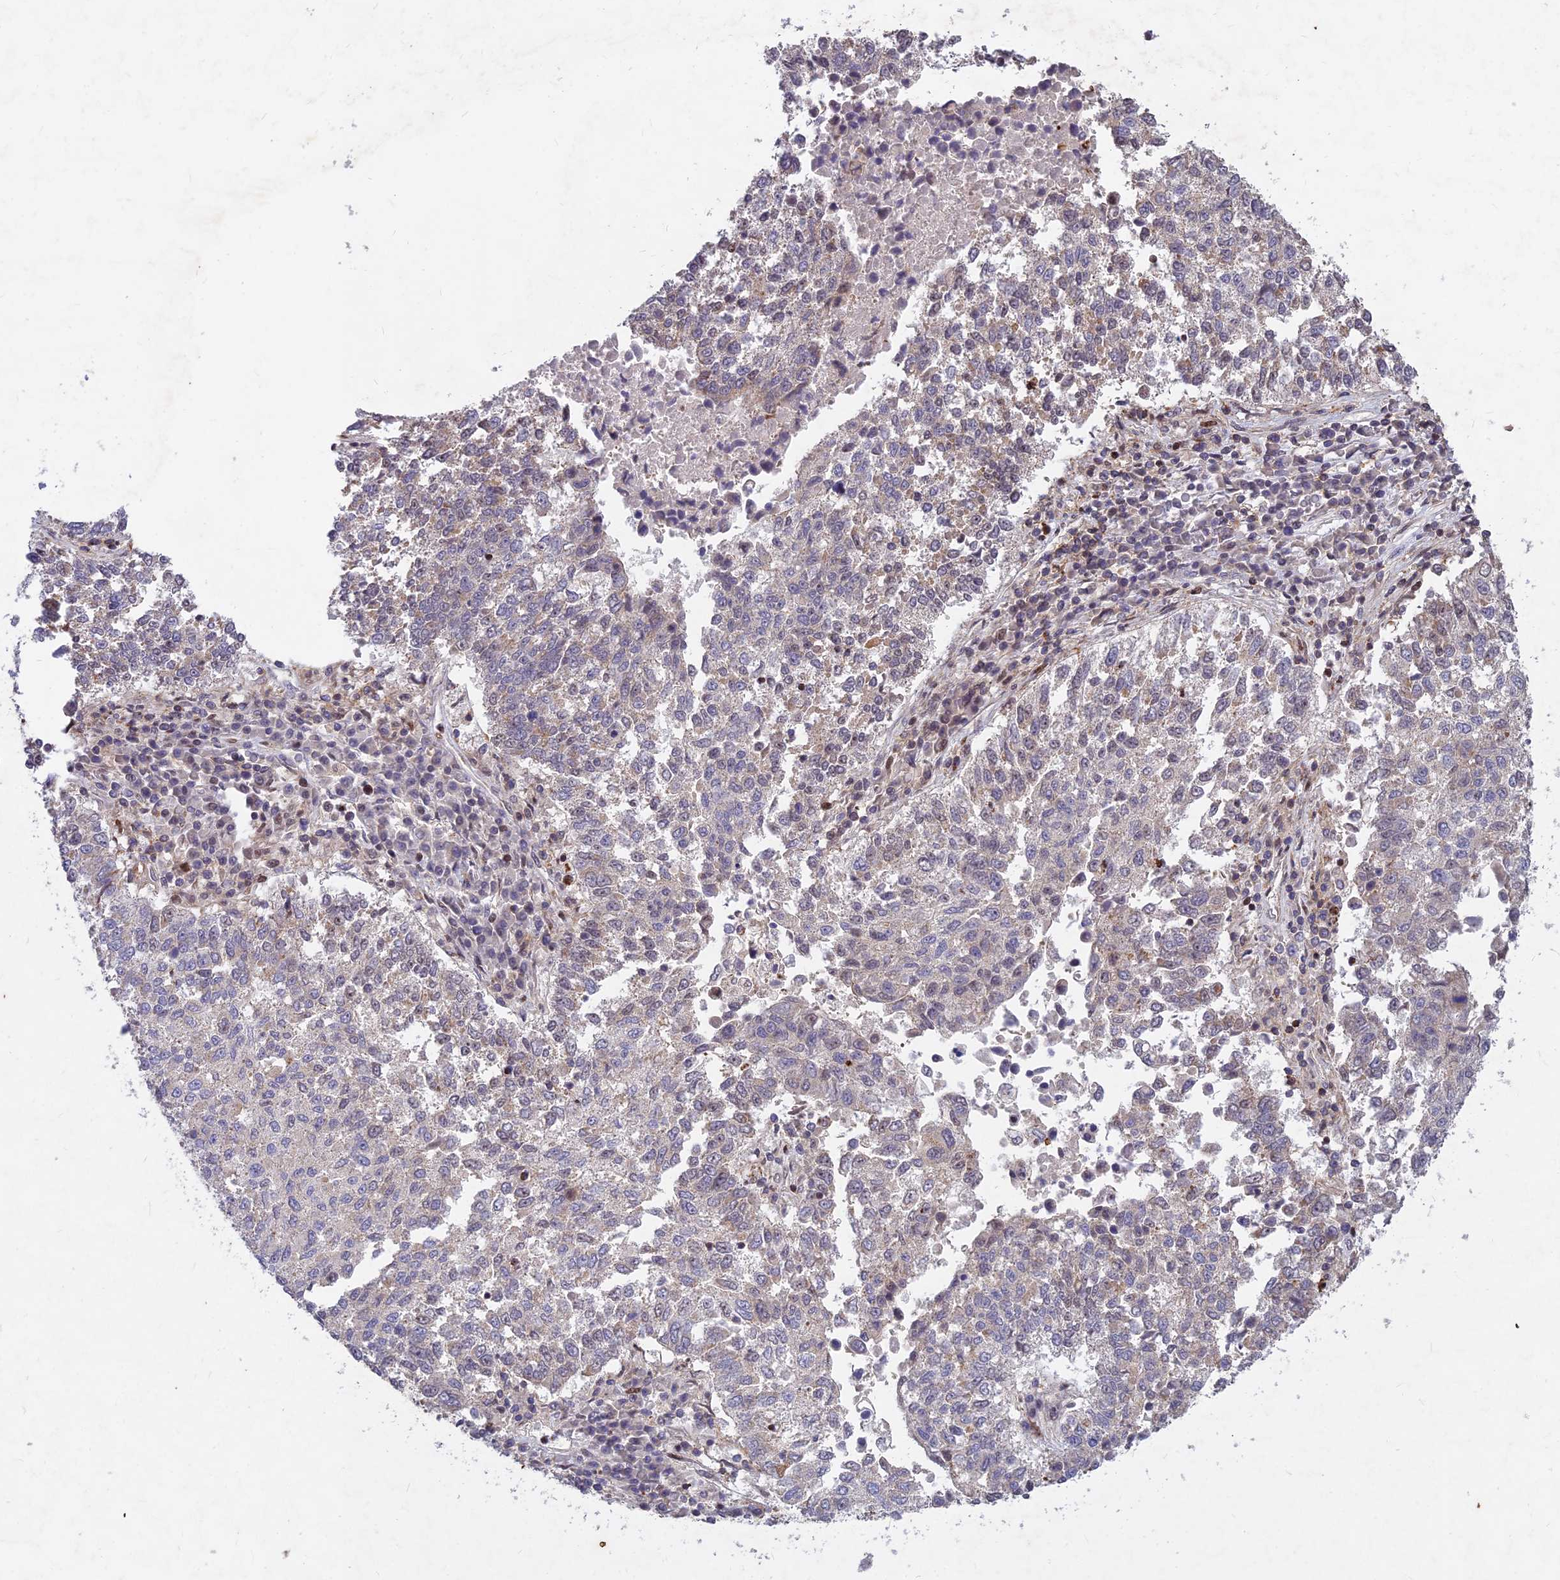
{"staining": {"intensity": "negative", "quantity": "none", "location": "none"}, "tissue": "lung cancer", "cell_type": "Tumor cells", "image_type": "cancer", "snomed": [{"axis": "morphology", "description": "Squamous cell carcinoma, NOS"}, {"axis": "topography", "description": "Lung"}], "caption": "Tumor cells are negative for protein expression in human lung cancer (squamous cell carcinoma).", "gene": "RELCH", "patient": {"sex": "male", "age": 73}}